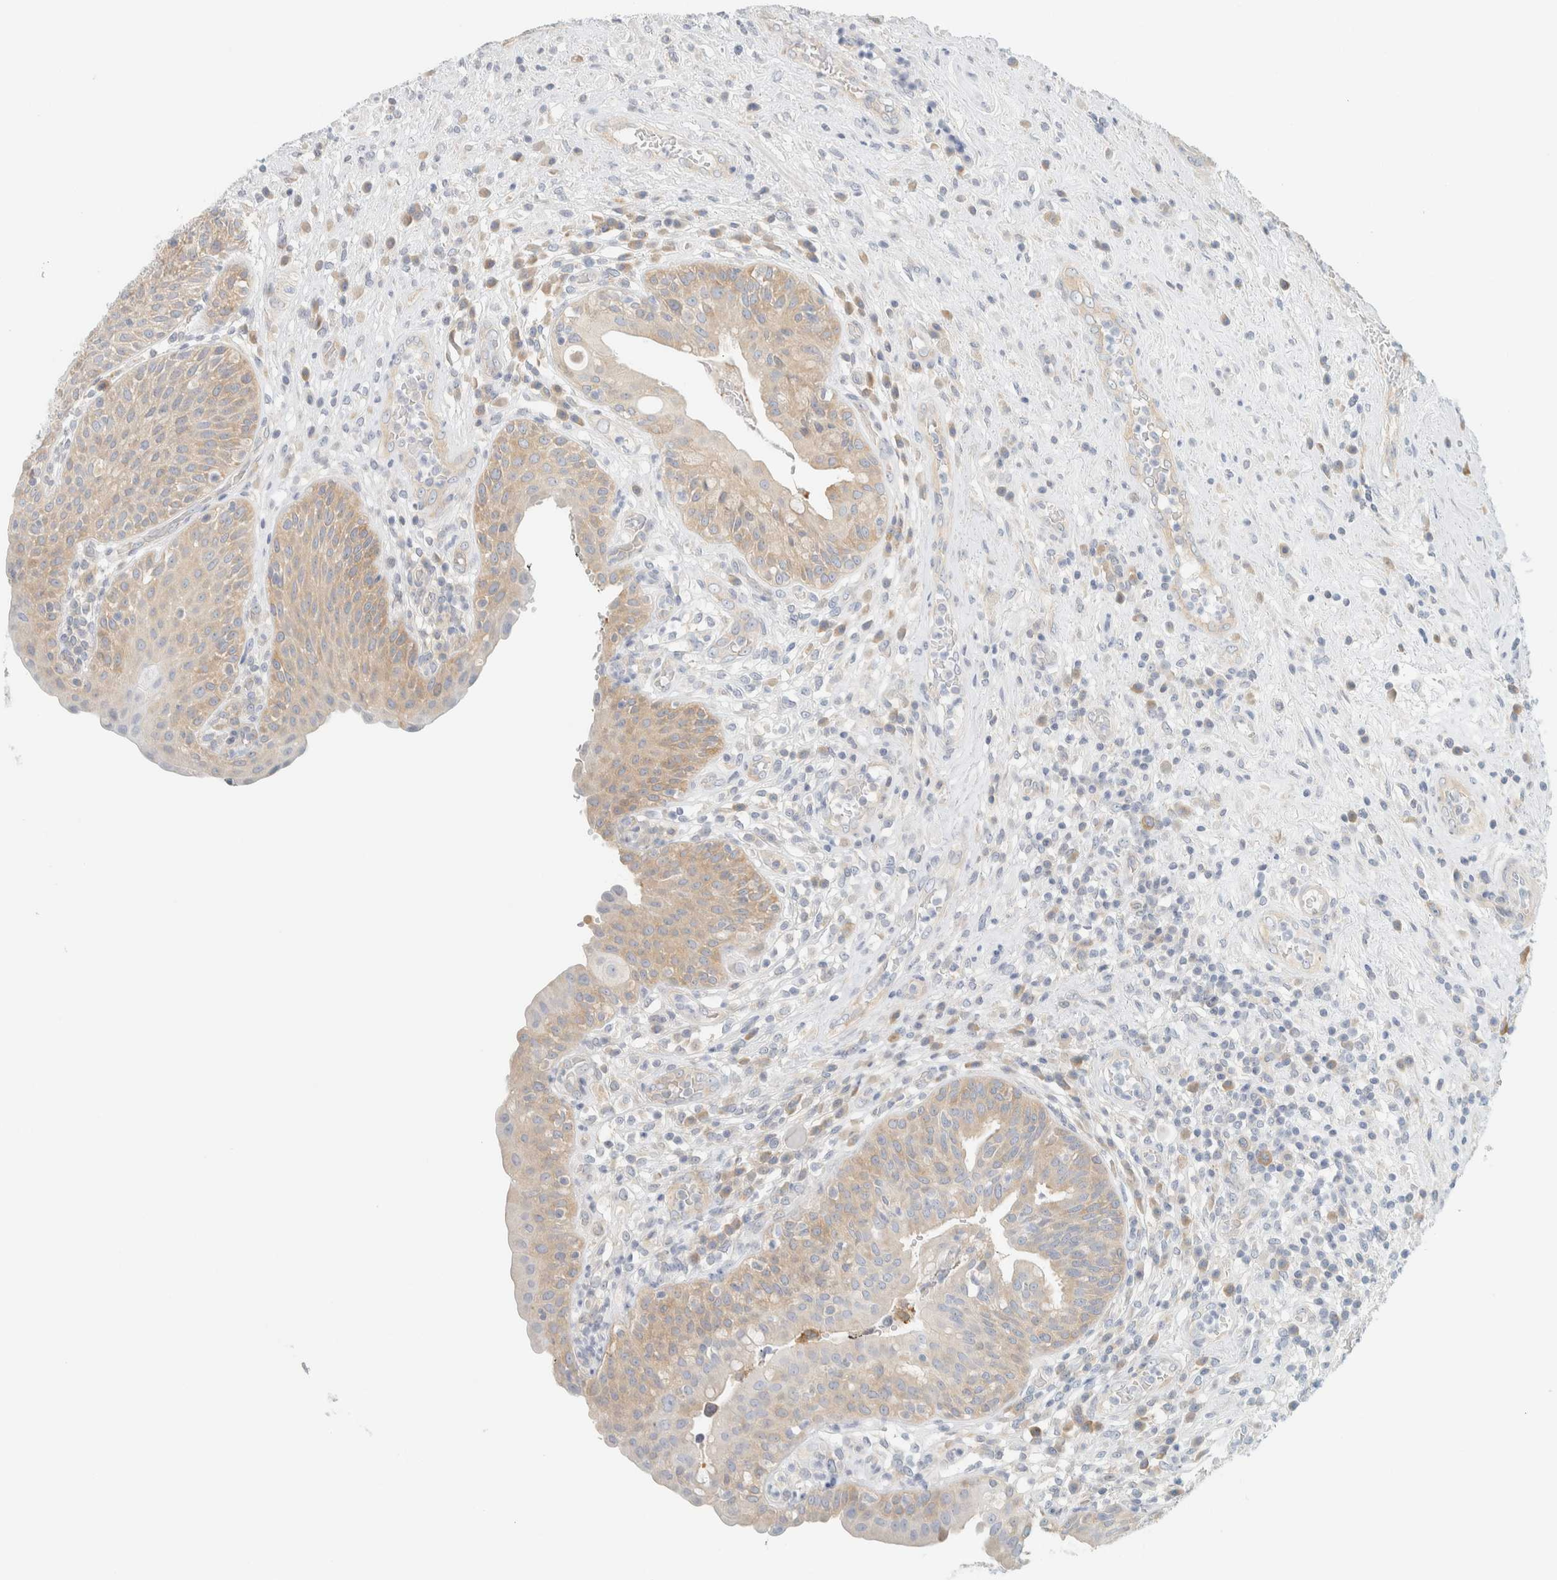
{"staining": {"intensity": "weak", "quantity": ">75%", "location": "cytoplasmic/membranous"}, "tissue": "urinary bladder", "cell_type": "Urothelial cells", "image_type": "normal", "snomed": [{"axis": "morphology", "description": "Normal tissue, NOS"}, {"axis": "topography", "description": "Urinary bladder"}], "caption": "Weak cytoplasmic/membranous expression for a protein is seen in about >75% of urothelial cells of unremarkable urinary bladder using immunohistochemistry (IHC).", "gene": "AARSD1", "patient": {"sex": "female", "age": 62}}